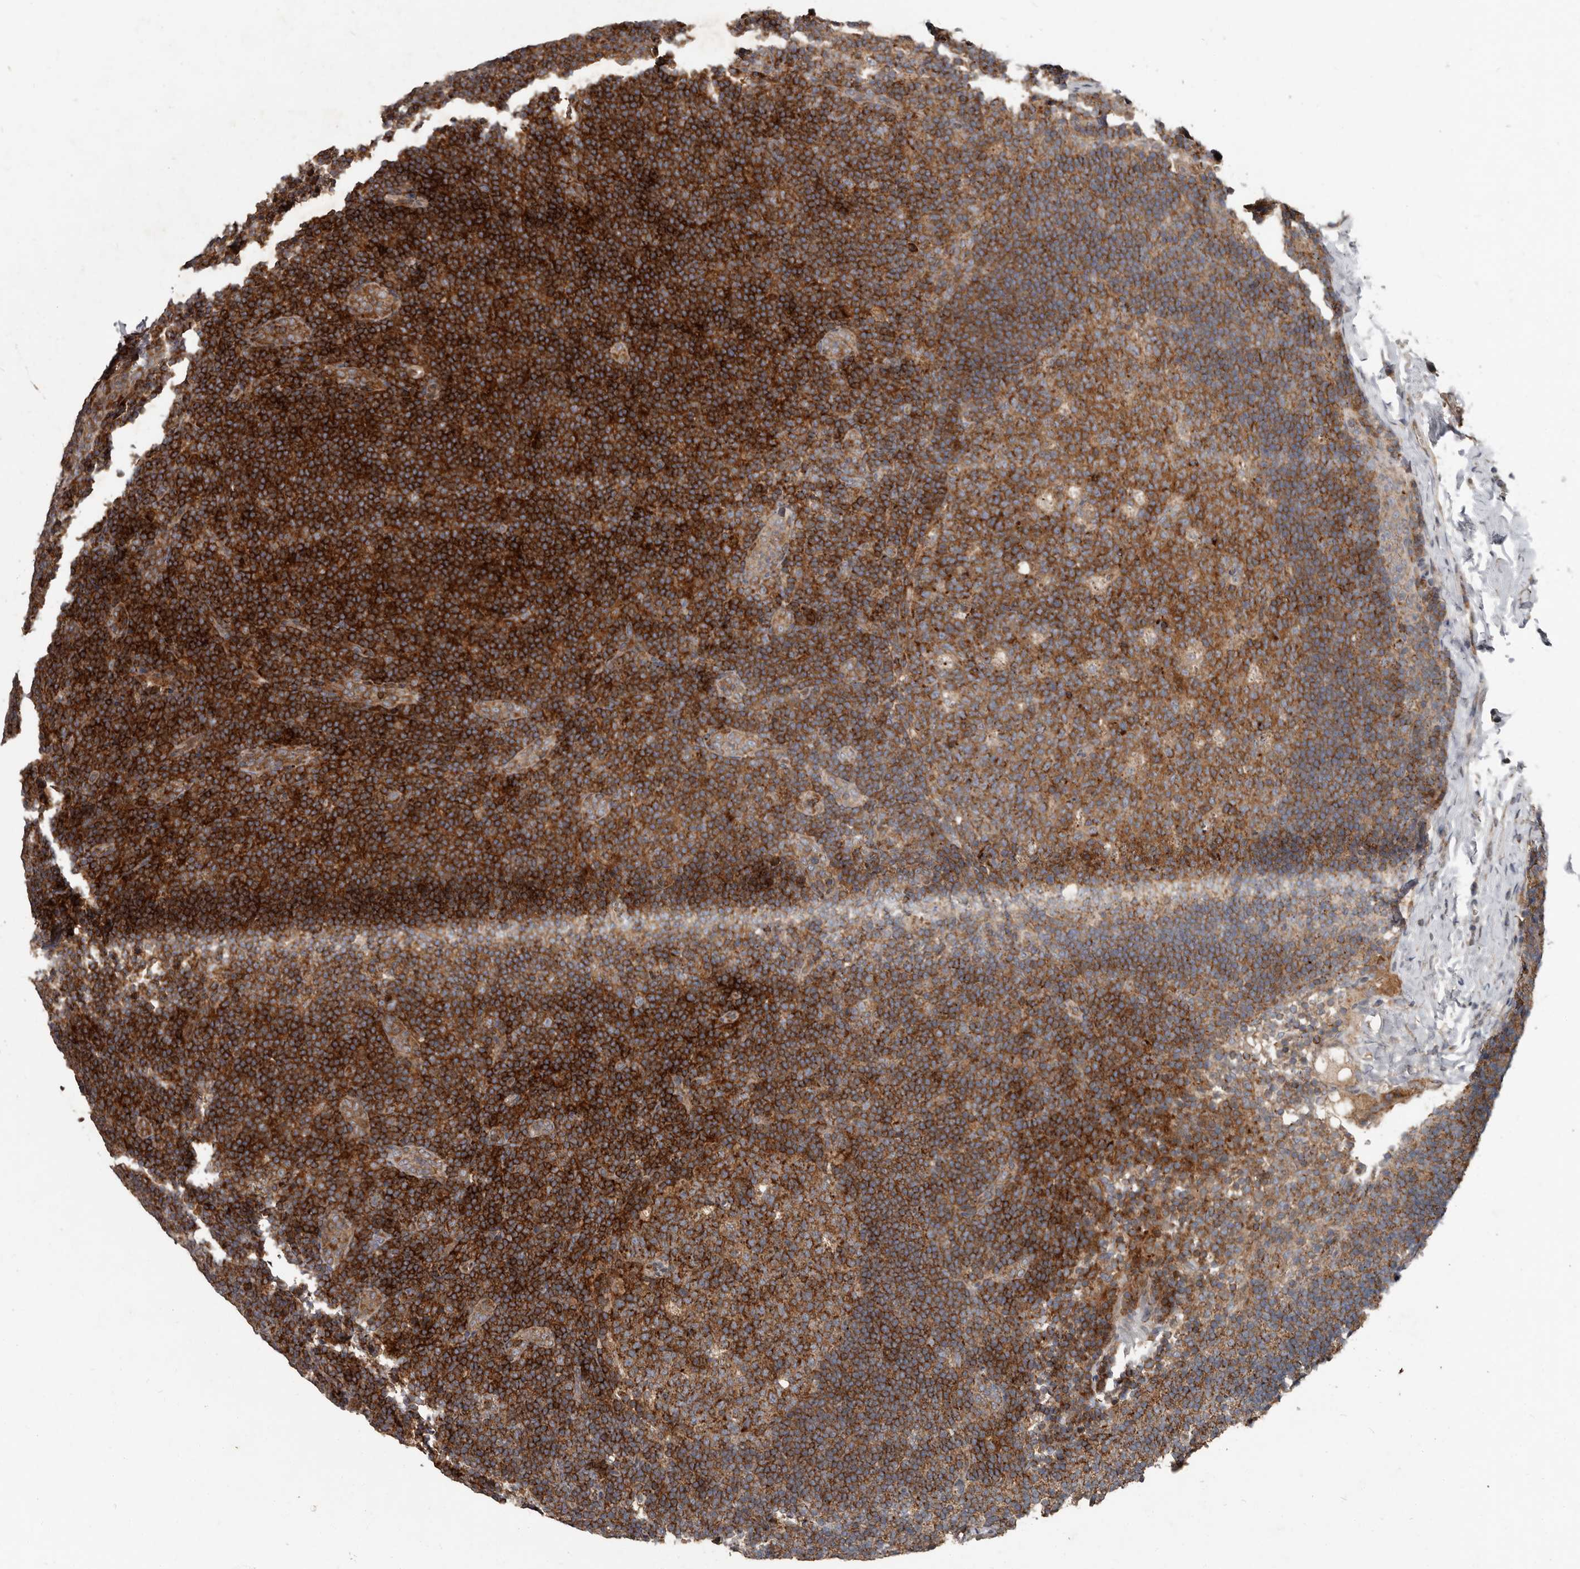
{"staining": {"intensity": "strong", "quantity": ">75%", "location": "cytoplasmic/membranous"}, "tissue": "lymph node", "cell_type": "Germinal center cells", "image_type": "normal", "snomed": [{"axis": "morphology", "description": "Normal tissue, NOS"}, {"axis": "topography", "description": "Lymph node"}], "caption": "Protein positivity by immunohistochemistry demonstrates strong cytoplasmic/membranous expression in approximately >75% of germinal center cells in benign lymph node. Nuclei are stained in blue.", "gene": "FBXO31", "patient": {"sex": "female", "age": 22}}